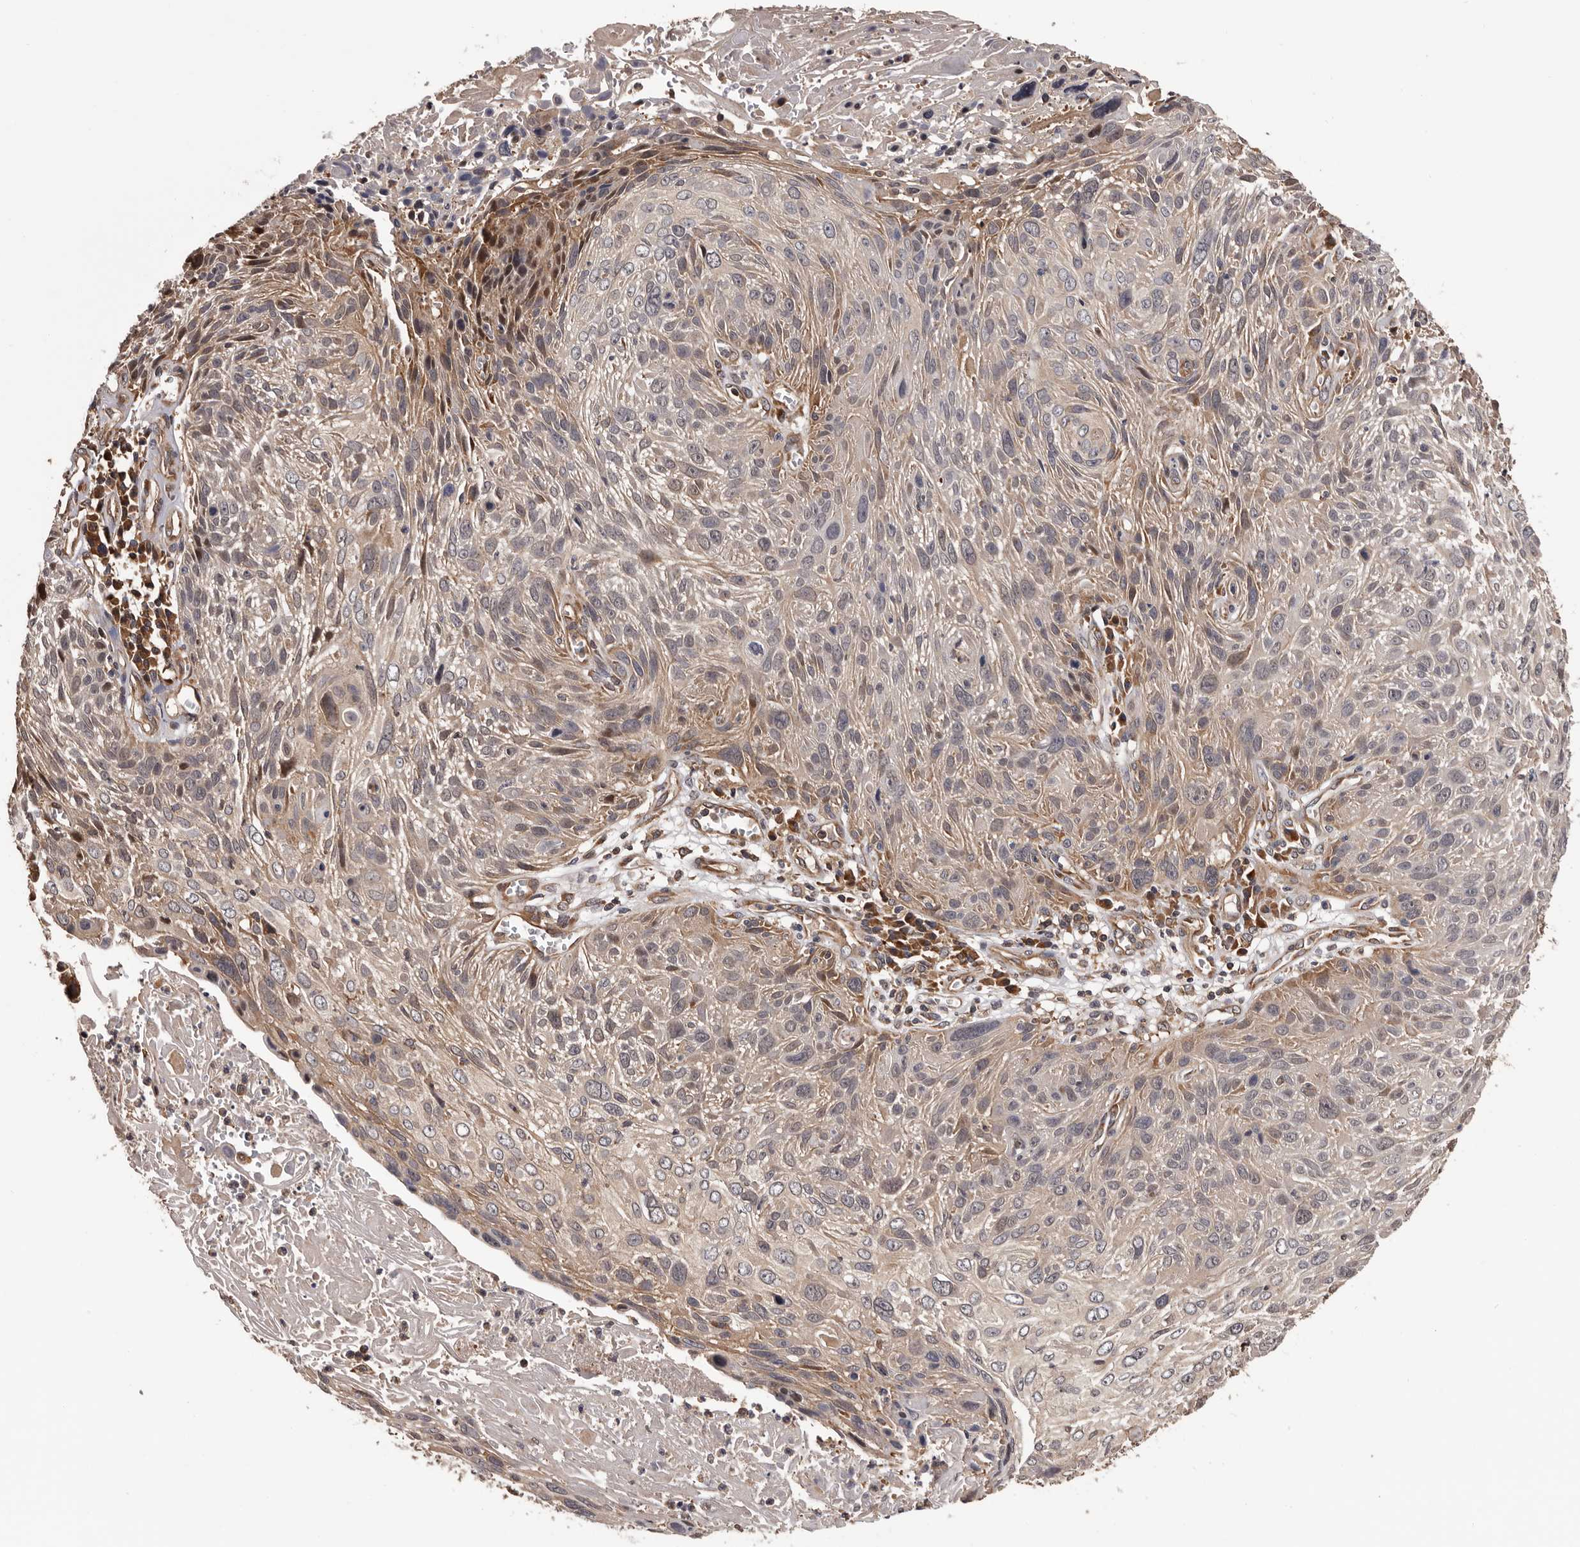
{"staining": {"intensity": "weak", "quantity": "25%-75%", "location": "cytoplasmic/membranous"}, "tissue": "cervical cancer", "cell_type": "Tumor cells", "image_type": "cancer", "snomed": [{"axis": "morphology", "description": "Squamous cell carcinoma, NOS"}, {"axis": "topography", "description": "Cervix"}], "caption": "Human cervical squamous cell carcinoma stained for a protein (brown) shows weak cytoplasmic/membranous positive expression in approximately 25%-75% of tumor cells.", "gene": "ADAMTS2", "patient": {"sex": "female", "age": 51}}